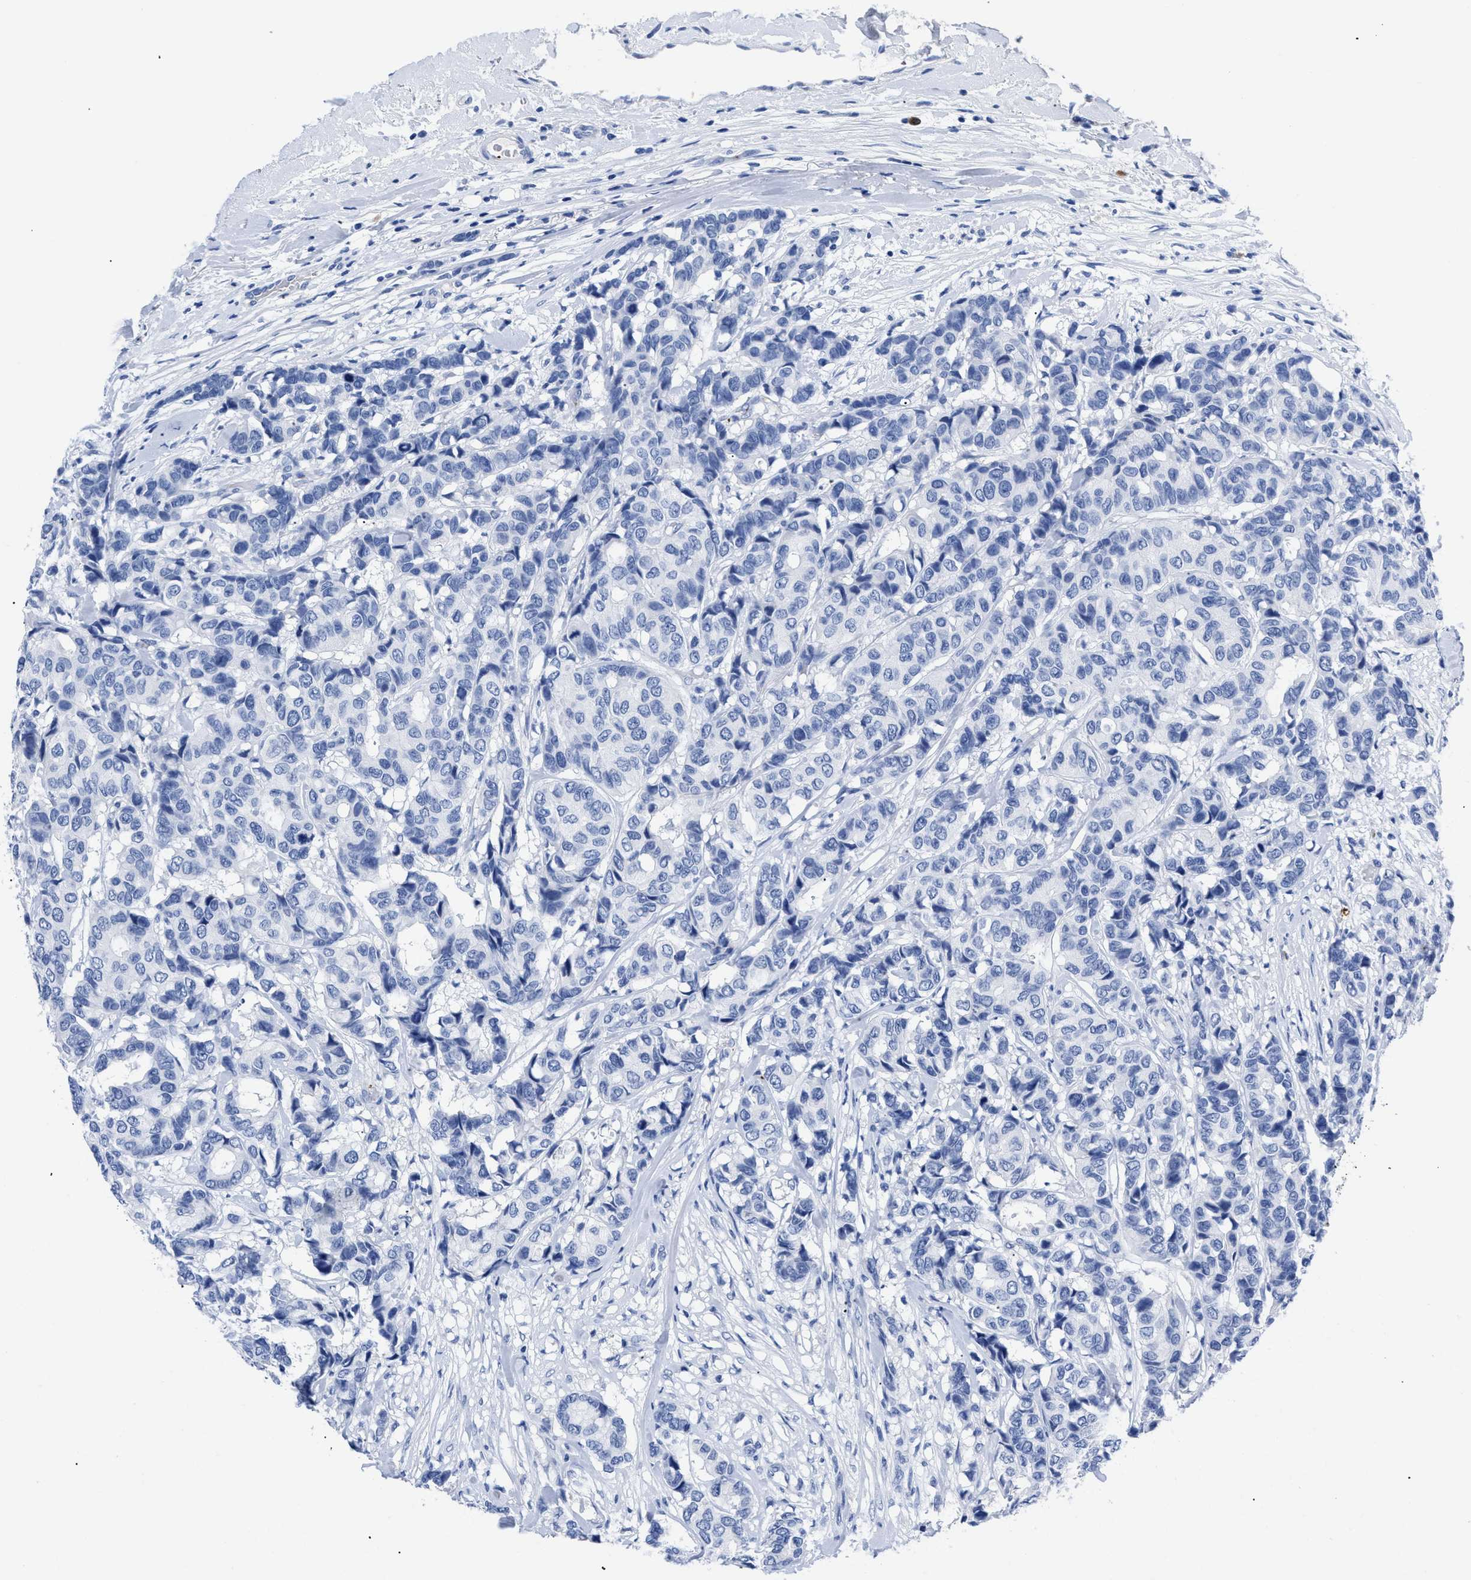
{"staining": {"intensity": "negative", "quantity": "none", "location": "none"}, "tissue": "breast cancer", "cell_type": "Tumor cells", "image_type": "cancer", "snomed": [{"axis": "morphology", "description": "Duct carcinoma"}, {"axis": "topography", "description": "Breast"}], "caption": "Immunohistochemistry (IHC) image of human intraductal carcinoma (breast) stained for a protein (brown), which displays no staining in tumor cells. (Immunohistochemistry (IHC), brightfield microscopy, high magnification).", "gene": "TREML1", "patient": {"sex": "female", "age": 87}}